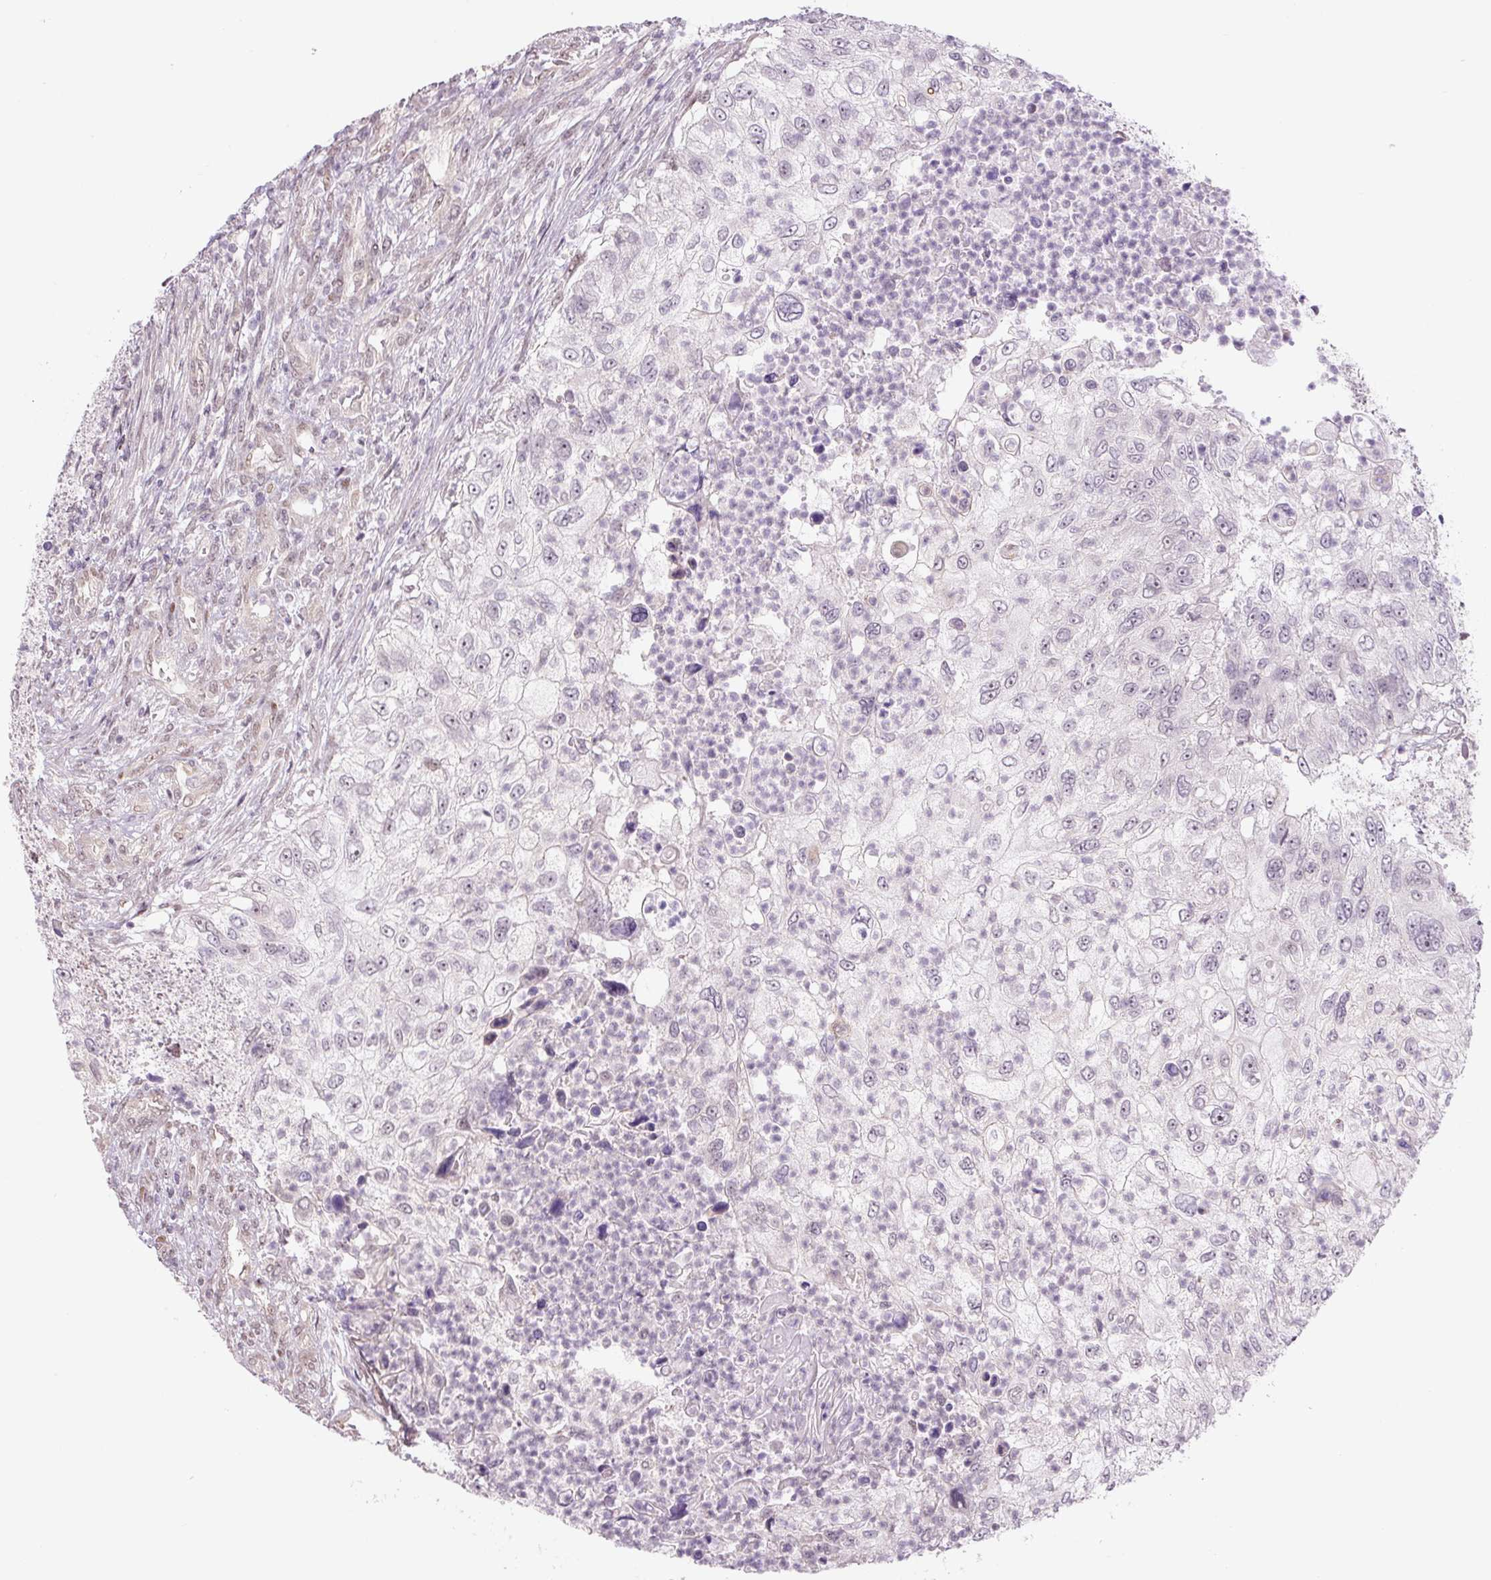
{"staining": {"intensity": "negative", "quantity": "none", "location": "none"}, "tissue": "urothelial cancer", "cell_type": "Tumor cells", "image_type": "cancer", "snomed": [{"axis": "morphology", "description": "Urothelial carcinoma, High grade"}, {"axis": "topography", "description": "Urinary bladder"}], "caption": "High magnification brightfield microscopy of urothelial cancer stained with DAB (brown) and counterstained with hematoxylin (blue): tumor cells show no significant expression.", "gene": "TCFL5", "patient": {"sex": "female", "age": 60}}